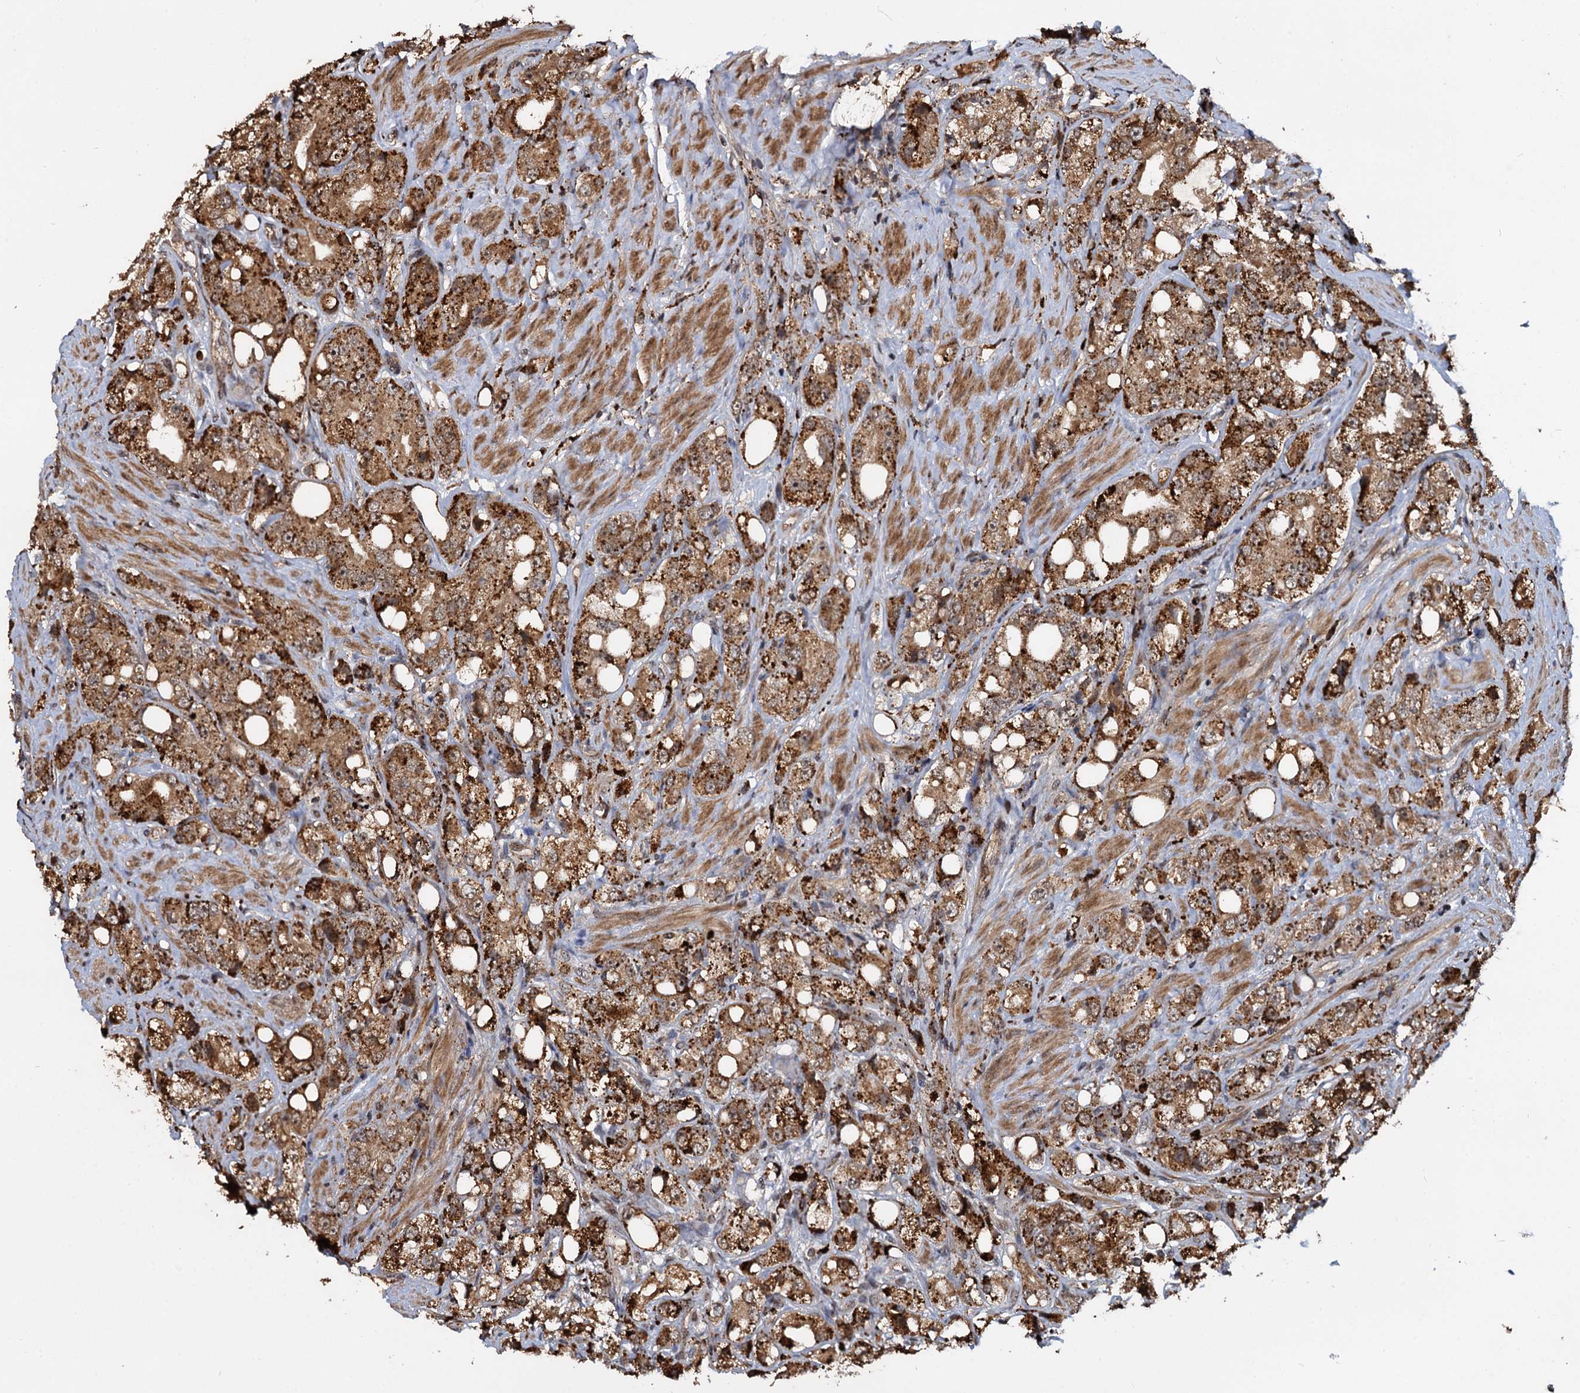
{"staining": {"intensity": "moderate", "quantity": ">75%", "location": "cytoplasmic/membranous"}, "tissue": "prostate cancer", "cell_type": "Tumor cells", "image_type": "cancer", "snomed": [{"axis": "morphology", "description": "Adenocarcinoma, NOS"}, {"axis": "topography", "description": "Prostate"}], "caption": "An immunohistochemistry image of neoplastic tissue is shown. Protein staining in brown shows moderate cytoplasmic/membranous positivity in prostate cancer (adenocarcinoma) within tumor cells.", "gene": "CEP192", "patient": {"sex": "male", "age": 79}}